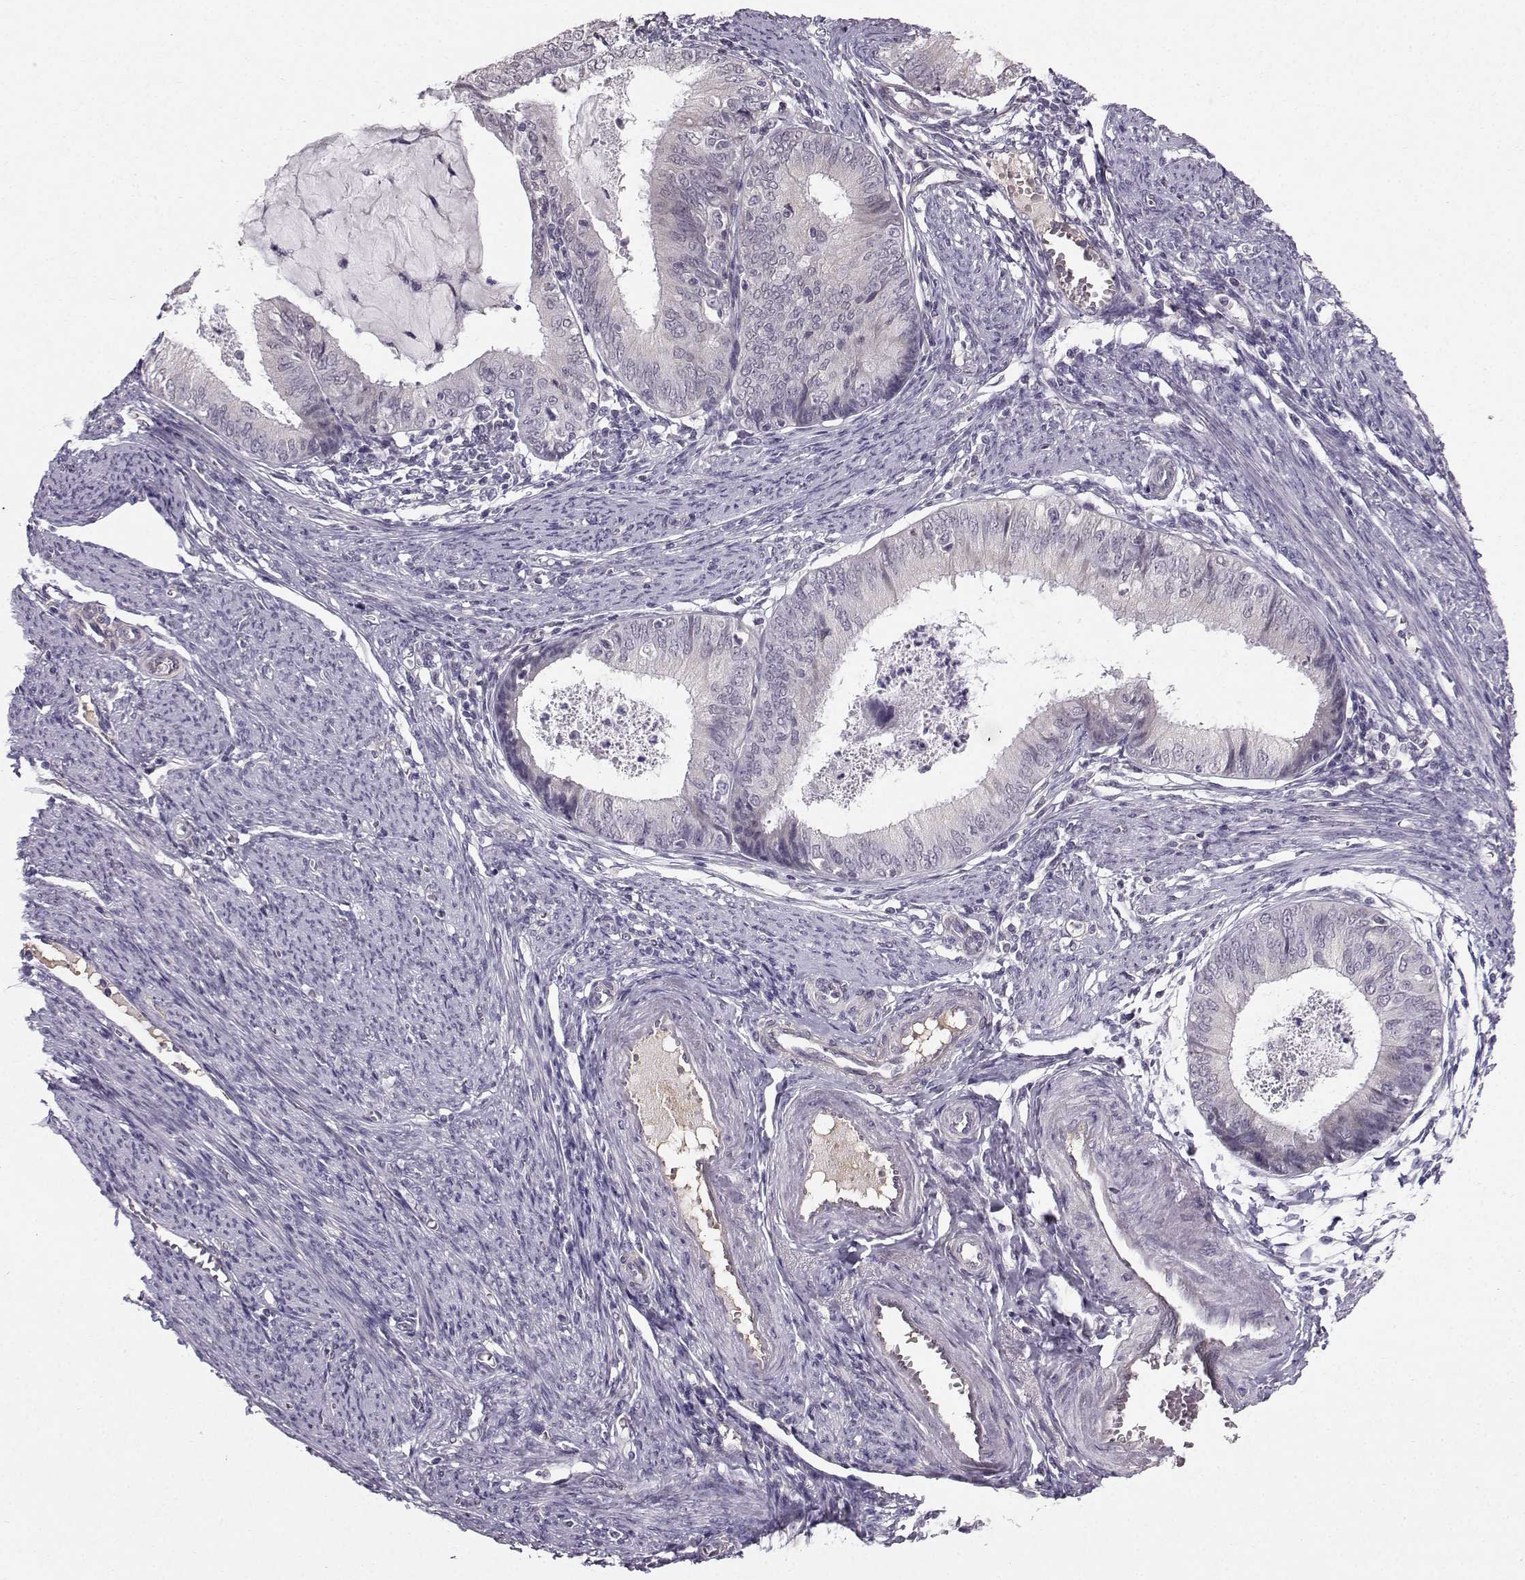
{"staining": {"intensity": "negative", "quantity": "none", "location": "none"}, "tissue": "endometrial cancer", "cell_type": "Tumor cells", "image_type": "cancer", "snomed": [{"axis": "morphology", "description": "Adenocarcinoma, NOS"}, {"axis": "topography", "description": "Endometrium"}], "caption": "The micrograph shows no staining of tumor cells in adenocarcinoma (endometrial). (DAB (3,3'-diaminobenzidine) immunohistochemistry (IHC), high magnification).", "gene": "TSPYL5", "patient": {"sex": "female", "age": 57}}